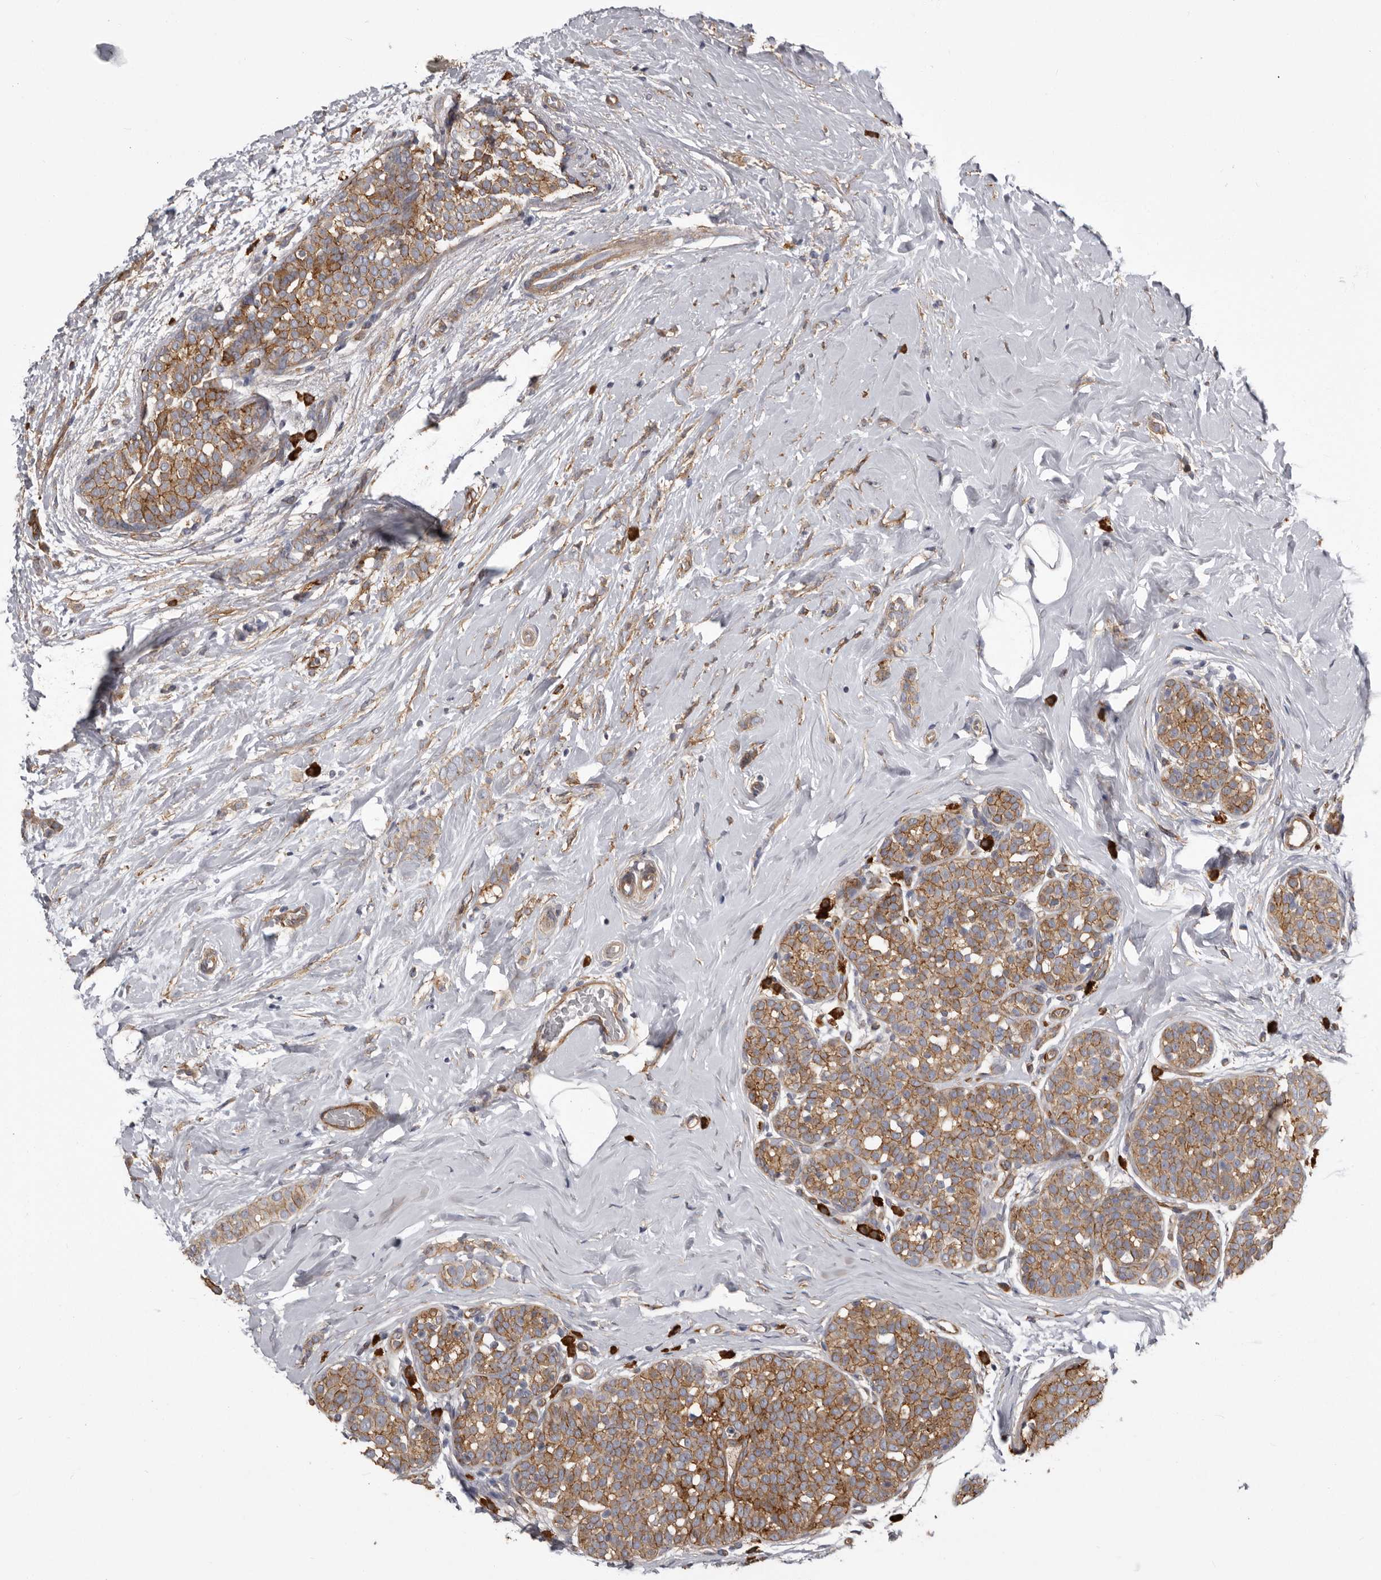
{"staining": {"intensity": "moderate", "quantity": ">75%", "location": "cytoplasmic/membranous"}, "tissue": "breast cancer", "cell_type": "Tumor cells", "image_type": "cancer", "snomed": [{"axis": "morphology", "description": "Lobular carcinoma, in situ"}, {"axis": "morphology", "description": "Lobular carcinoma"}, {"axis": "topography", "description": "Breast"}], "caption": "IHC image of neoplastic tissue: breast cancer stained using immunohistochemistry reveals medium levels of moderate protein expression localized specifically in the cytoplasmic/membranous of tumor cells, appearing as a cytoplasmic/membranous brown color.", "gene": "ENAH", "patient": {"sex": "female", "age": 41}}